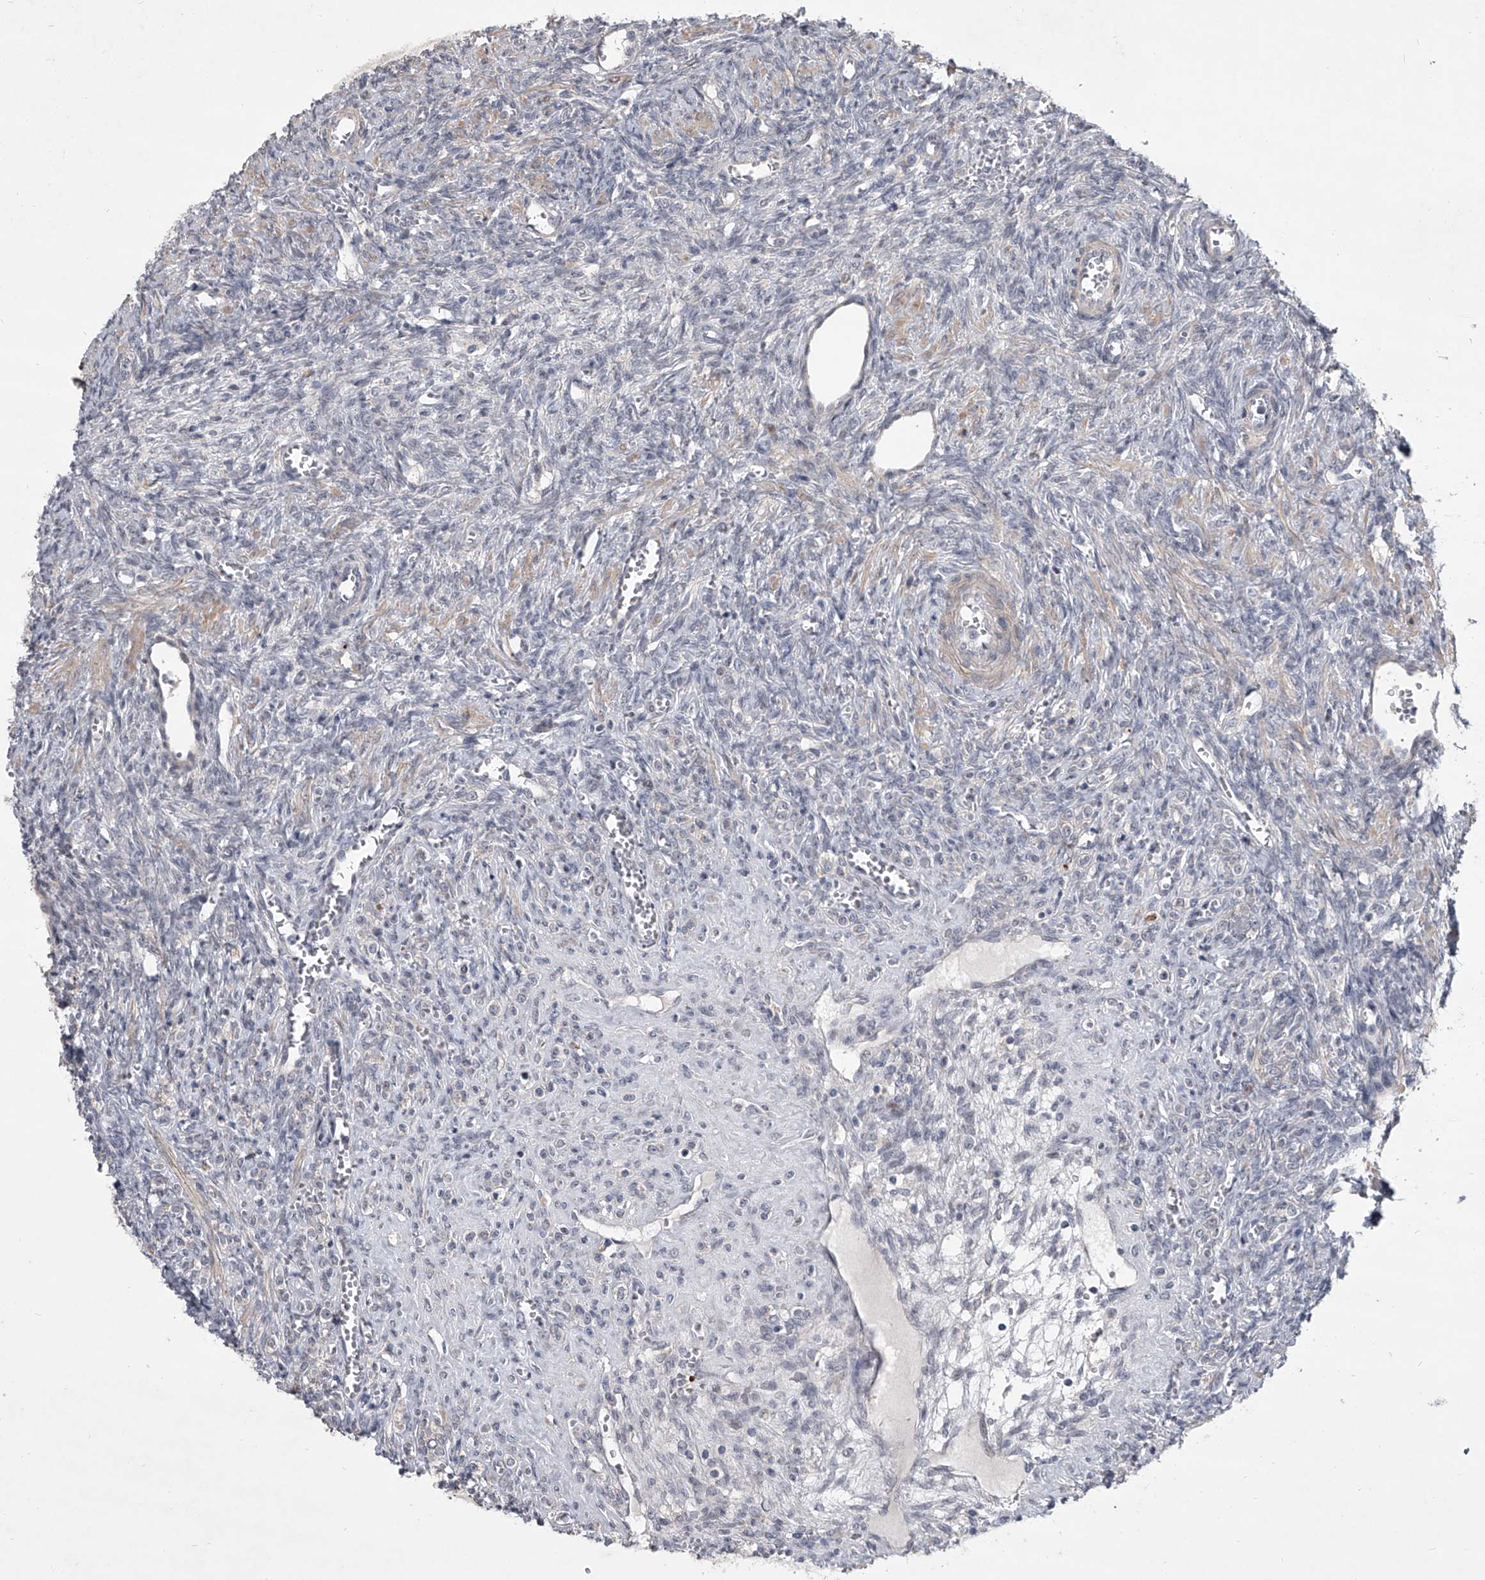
{"staining": {"intensity": "negative", "quantity": "none", "location": "none"}, "tissue": "ovary", "cell_type": "Ovarian stroma cells", "image_type": "normal", "snomed": [{"axis": "morphology", "description": "Normal tissue, NOS"}, {"axis": "topography", "description": "Ovary"}], "caption": "Normal ovary was stained to show a protein in brown. There is no significant expression in ovarian stroma cells.", "gene": "HEATR6", "patient": {"sex": "female", "age": 41}}